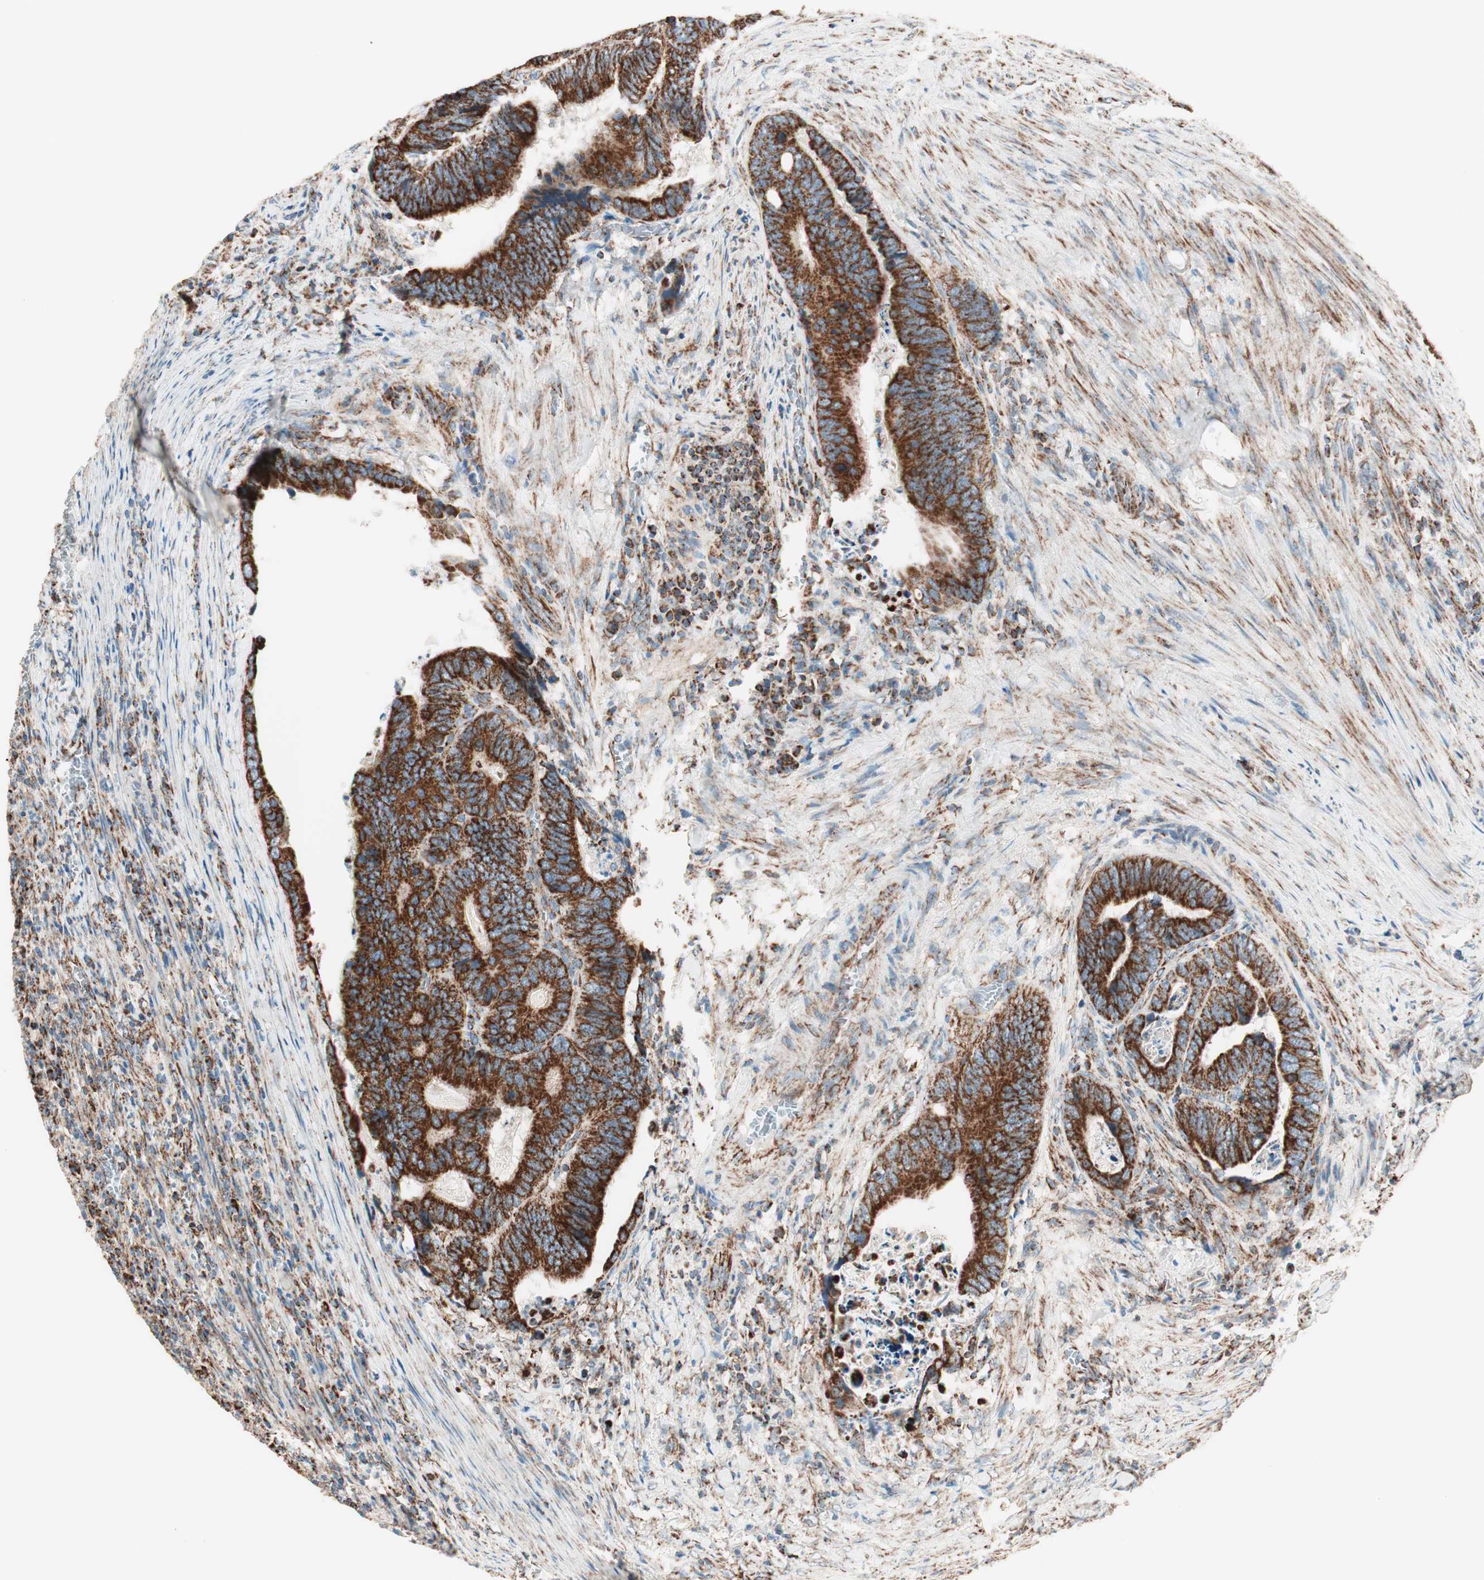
{"staining": {"intensity": "strong", "quantity": ">75%", "location": "cytoplasmic/membranous"}, "tissue": "colorectal cancer", "cell_type": "Tumor cells", "image_type": "cancer", "snomed": [{"axis": "morphology", "description": "Adenocarcinoma, NOS"}, {"axis": "topography", "description": "Colon"}], "caption": "Strong cytoplasmic/membranous protein staining is identified in about >75% of tumor cells in colorectal cancer (adenocarcinoma).", "gene": "TOMM22", "patient": {"sex": "male", "age": 72}}